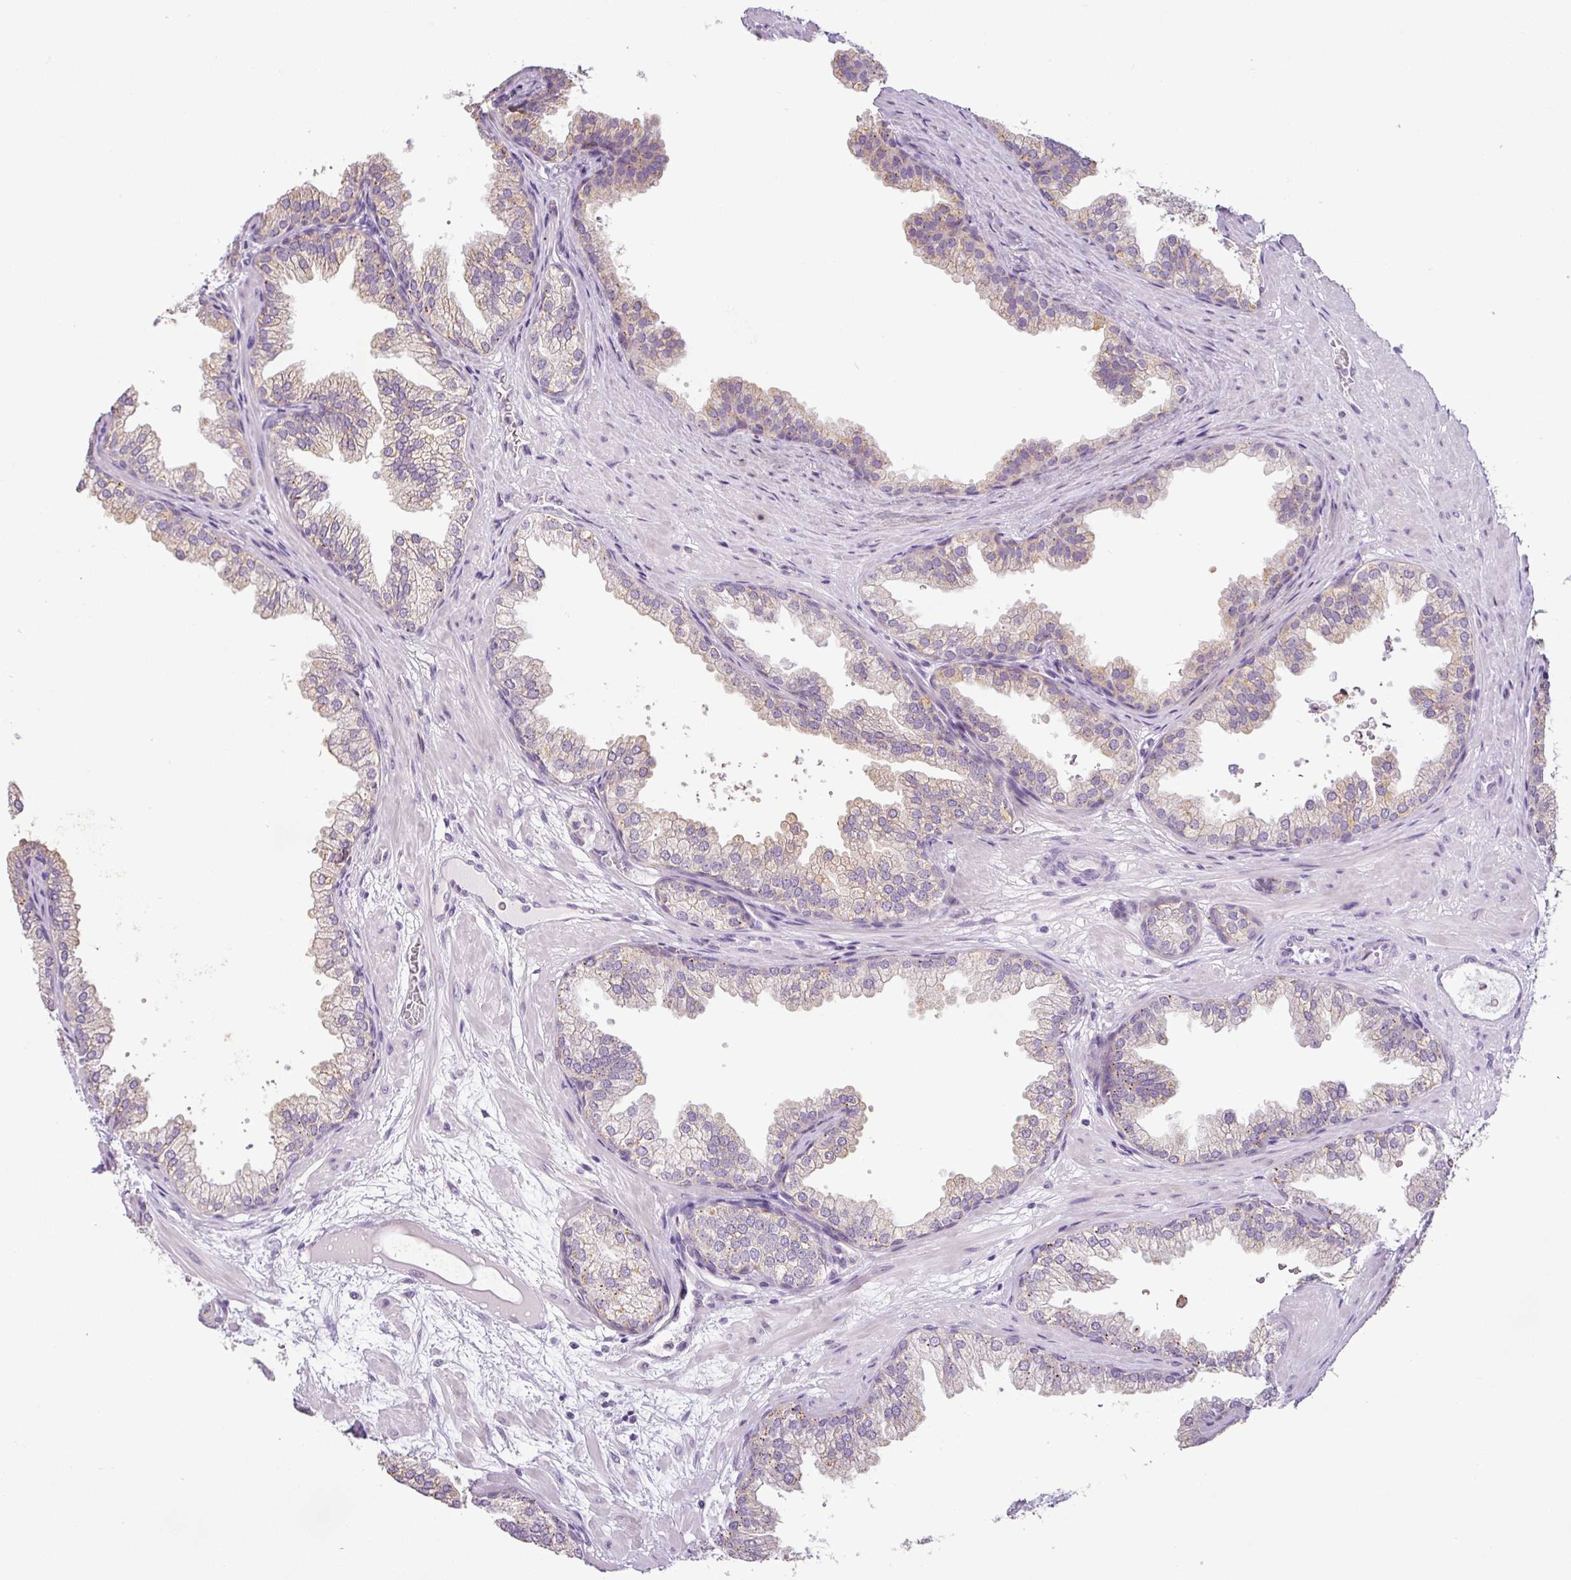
{"staining": {"intensity": "weak", "quantity": "25%-75%", "location": "cytoplasmic/membranous"}, "tissue": "prostate", "cell_type": "Glandular cells", "image_type": "normal", "snomed": [{"axis": "morphology", "description": "Normal tissue, NOS"}, {"axis": "topography", "description": "Prostate"}], "caption": "Immunohistochemical staining of benign prostate exhibits low levels of weak cytoplasmic/membranous staining in about 25%-75% of glandular cells. (DAB (3,3'-diaminobenzidine) IHC with brightfield microscopy, high magnification).", "gene": "HMCN2", "patient": {"sex": "male", "age": 37}}